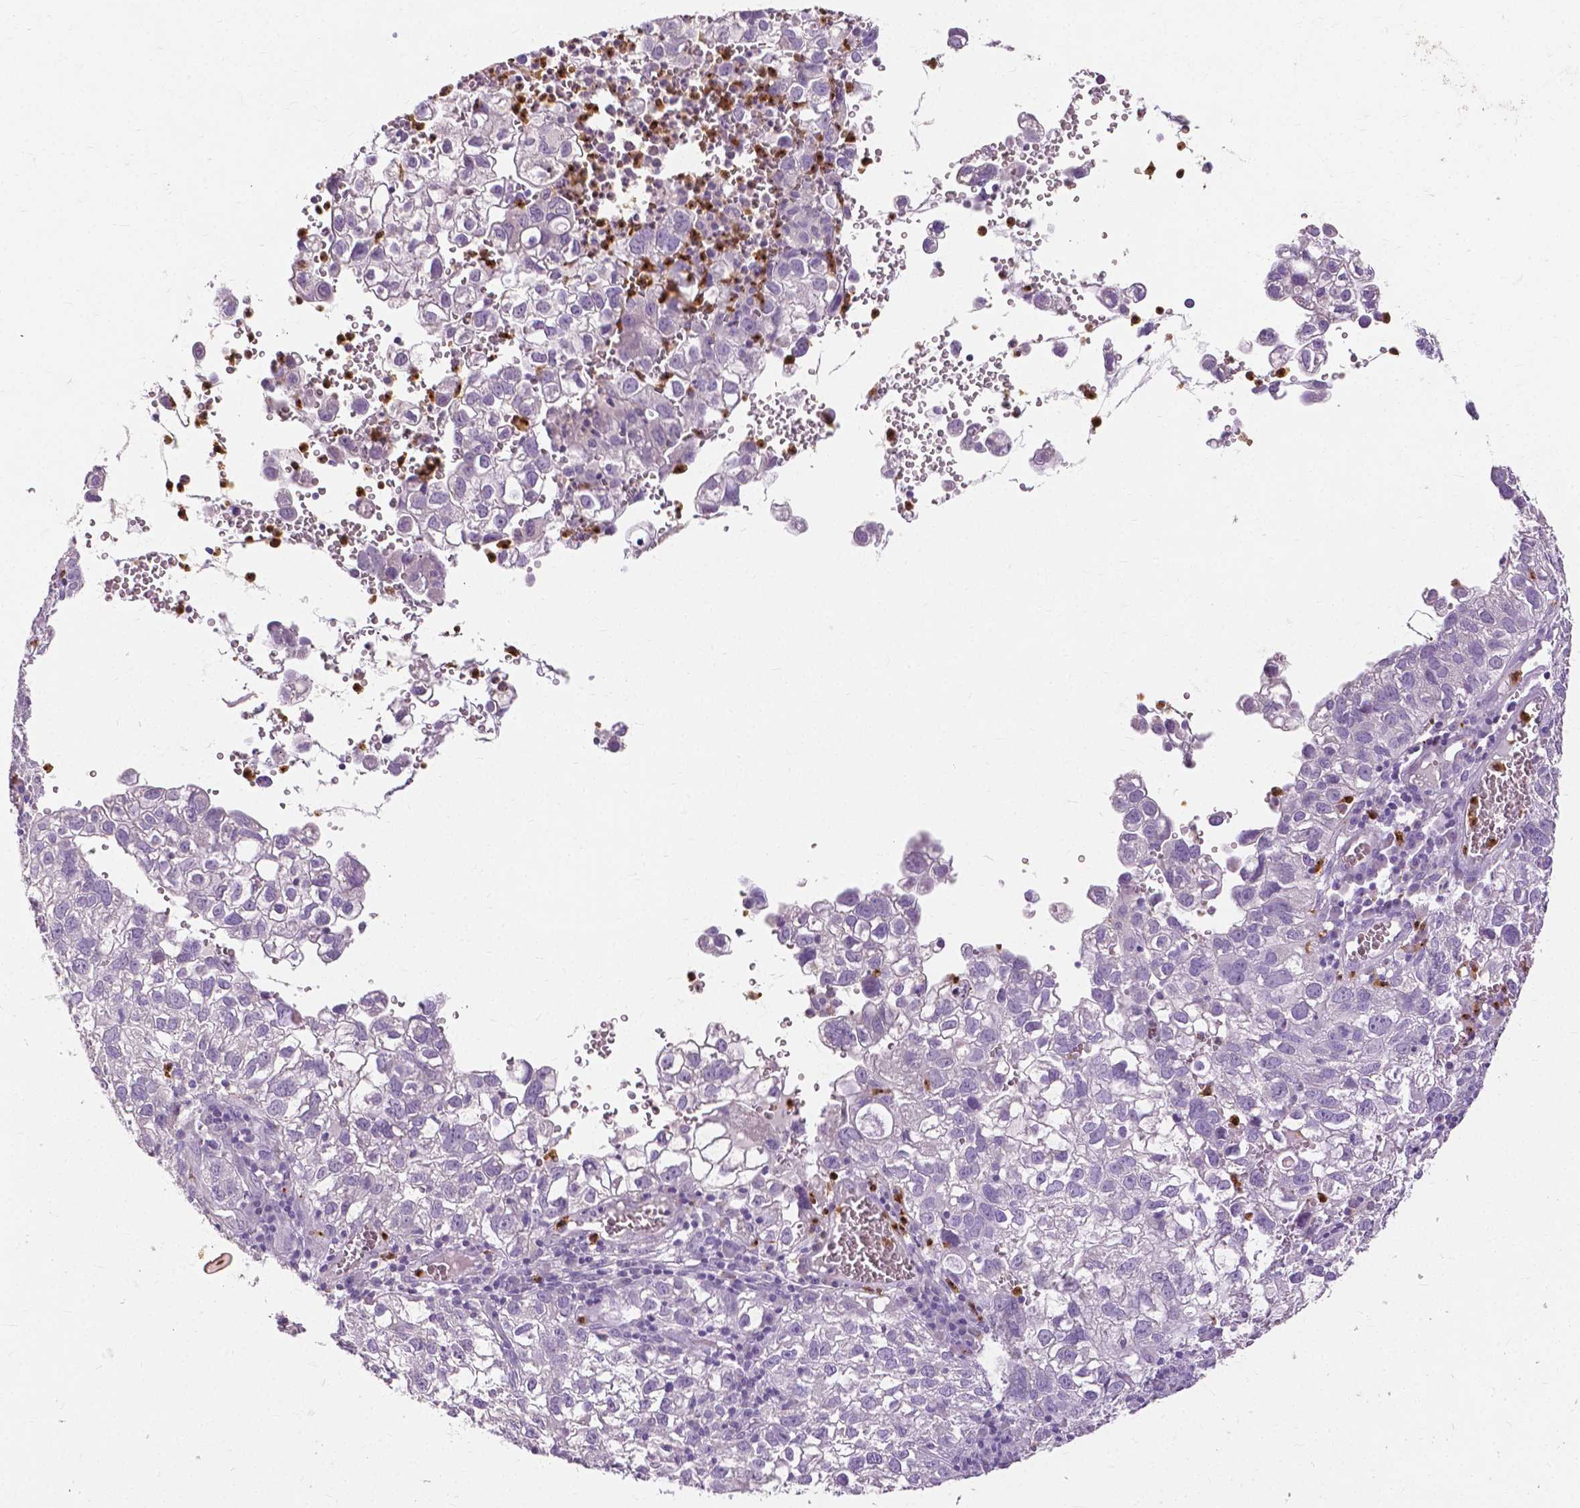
{"staining": {"intensity": "negative", "quantity": "none", "location": "none"}, "tissue": "cervical cancer", "cell_type": "Tumor cells", "image_type": "cancer", "snomed": [{"axis": "morphology", "description": "Squamous cell carcinoma, NOS"}, {"axis": "topography", "description": "Cervix"}], "caption": "There is no significant positivity in tumor cells of squamous cell carcinoma (cervical). The staining is performed using DAB (3,3'-diaminobenzidine) brown chromogen with nuclei counter-stained in using hematoxylin.", "gene": "CXCR2", "patient": {"sex": "female", "age": 55}}